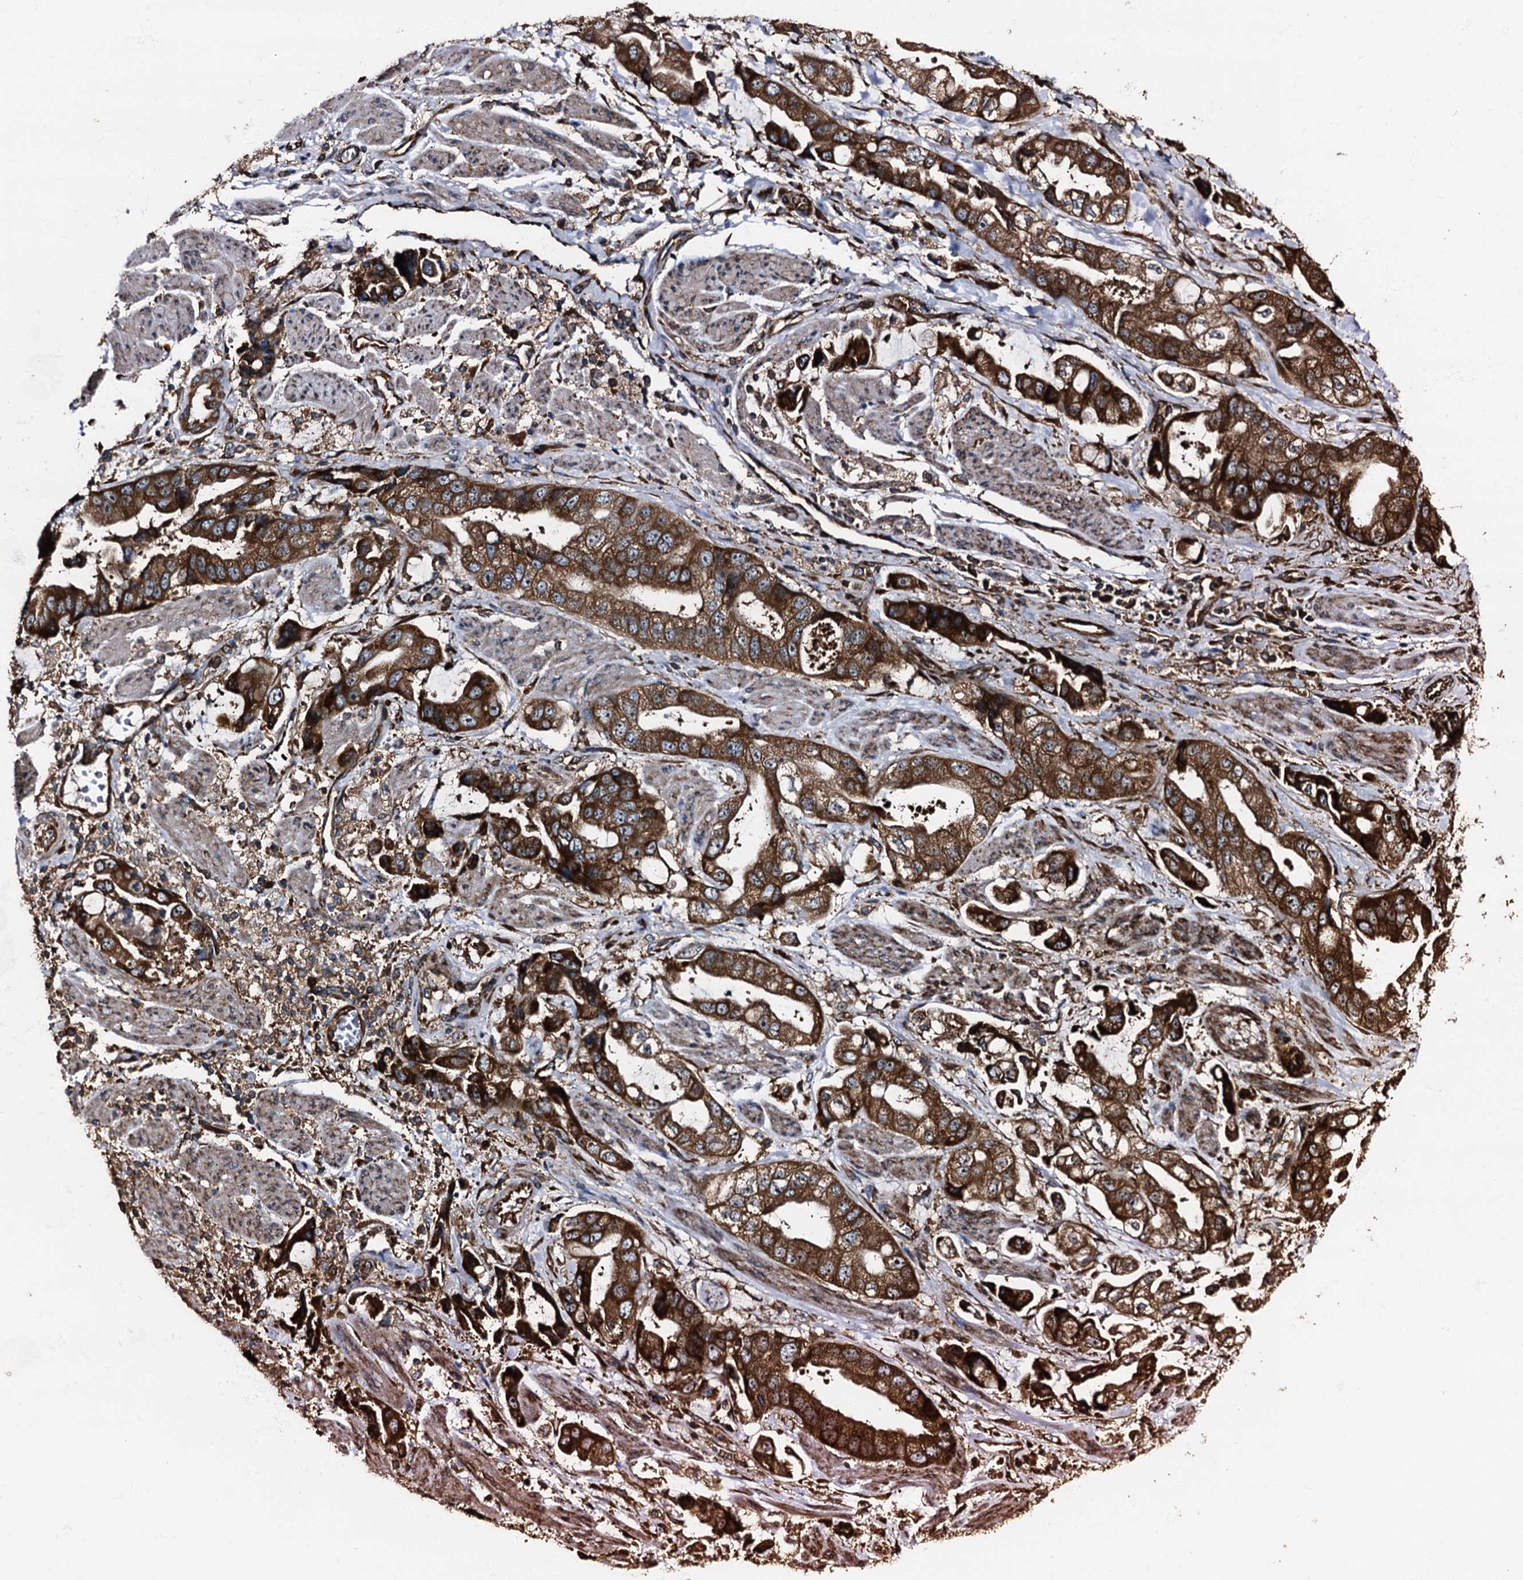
{"staining": {"intensity": "strong", "quantity": ">75%", "location": "cytoplasmic/membranous"}, "tissue": "stomach cancer", "cell_type": "Tumor cells", "image_type": "cancer", "snomed": [{"axis": "morphology", "description": "Adenocarcinoma, NOS"}, {"axis": "topography", "description": "Stomach"}], "caption": "Brown immunohistochemical staining in human stomach cancer demonstrates strong cytoplasmic/membranous expression in approximately >75% of tumor cells.", "gene": "ATP2C1", "patient": {"sex": "male", "age": 62}}